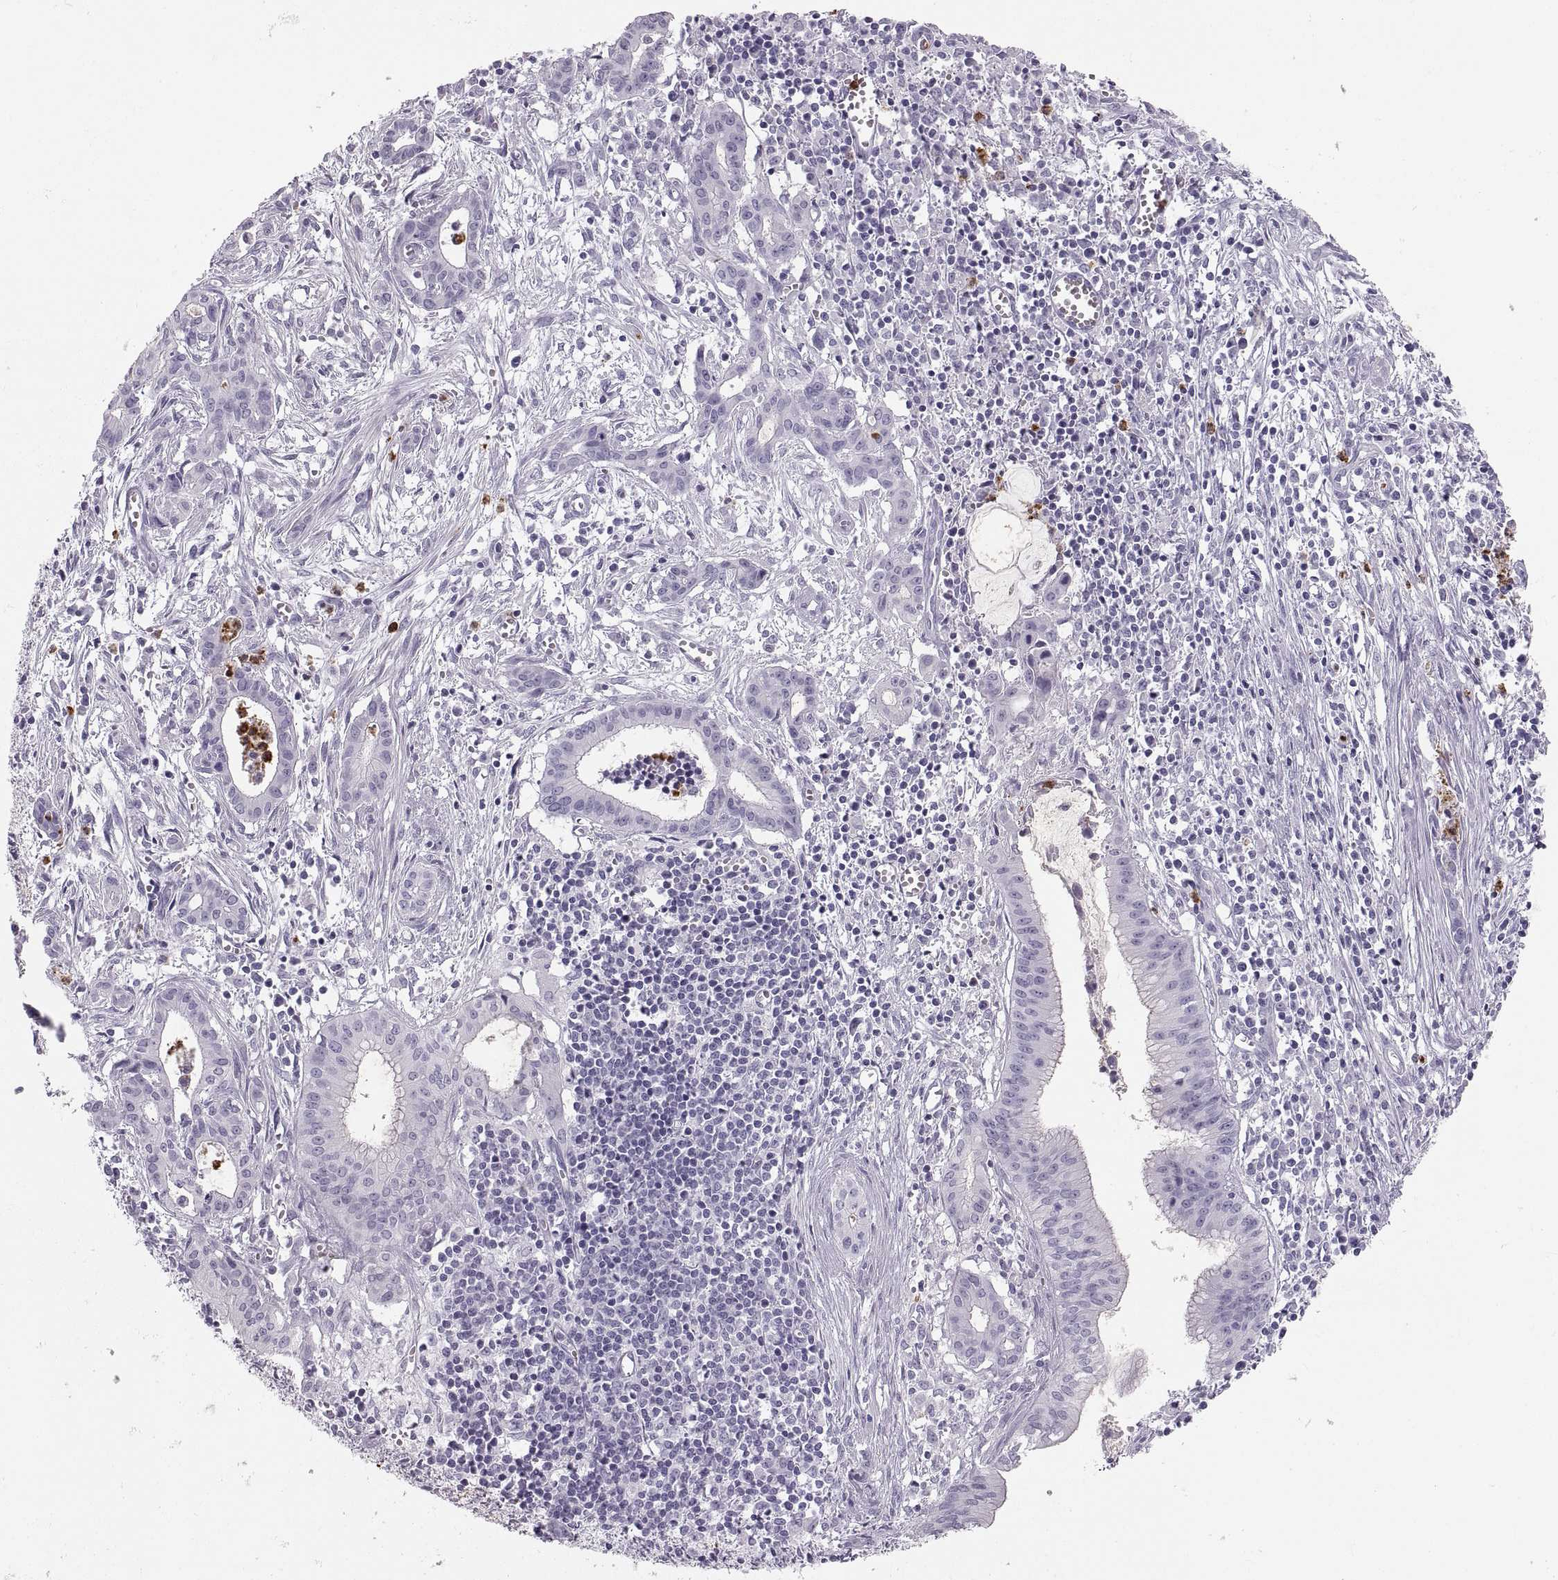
{"staining": {"intensity": "negative", "quantity": "none", "location": "none"}, "tissue": "pancreatic cancer", "cell_type": "Tumor cells", "image_type": "cancer", "snomed": [{"axis": "morphology", "description": "Adenocarcinoma, NOS"}, {"axis": "topography", "description": "Pancreas"}], "caption": "Immunohistochemical staining of pancreatic cancer demonstrates no significant staining in tumor cells.", "gene": "MILR1", "patient": {"sex": "male", "age": 48}}